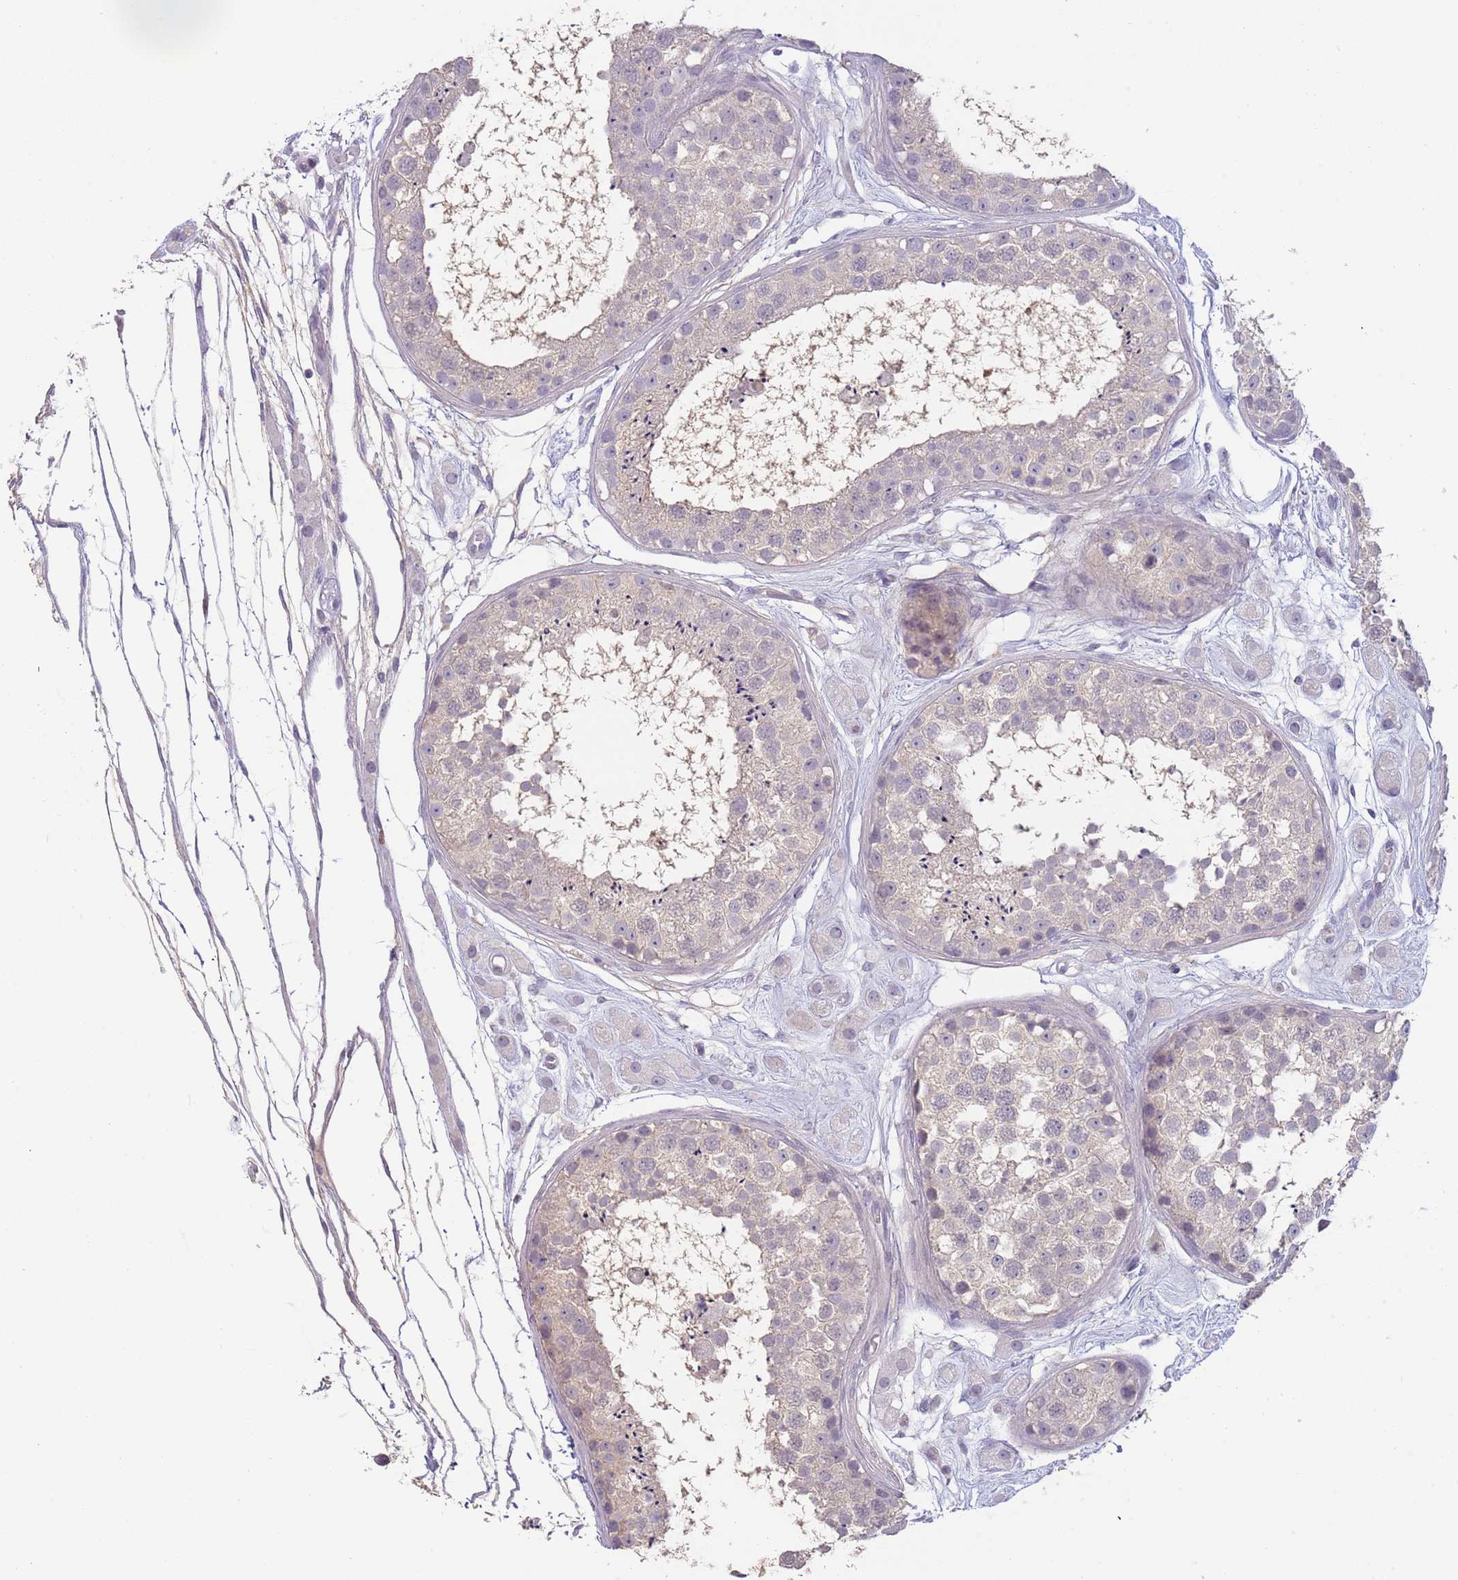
{"staining": {"intensity": "negative", "quantity": "none", "location": "none"}, "tissue": "testis", "cell_type": "Cells in seminiferous ducts", "image_type": "normal", "snomed": [{"axis": "morphology", "description": "Normal tissue, NOS"}, {"axis": "topography", "description": "Testis"}], "caption": "IHC photomicrograph of benign testis: human testis stained with DAB demonstrates no significant protein staining in cells in seminiferous ducts.", "gene": "PIMREG", "patient": {"sex": "male", "age": 25}}